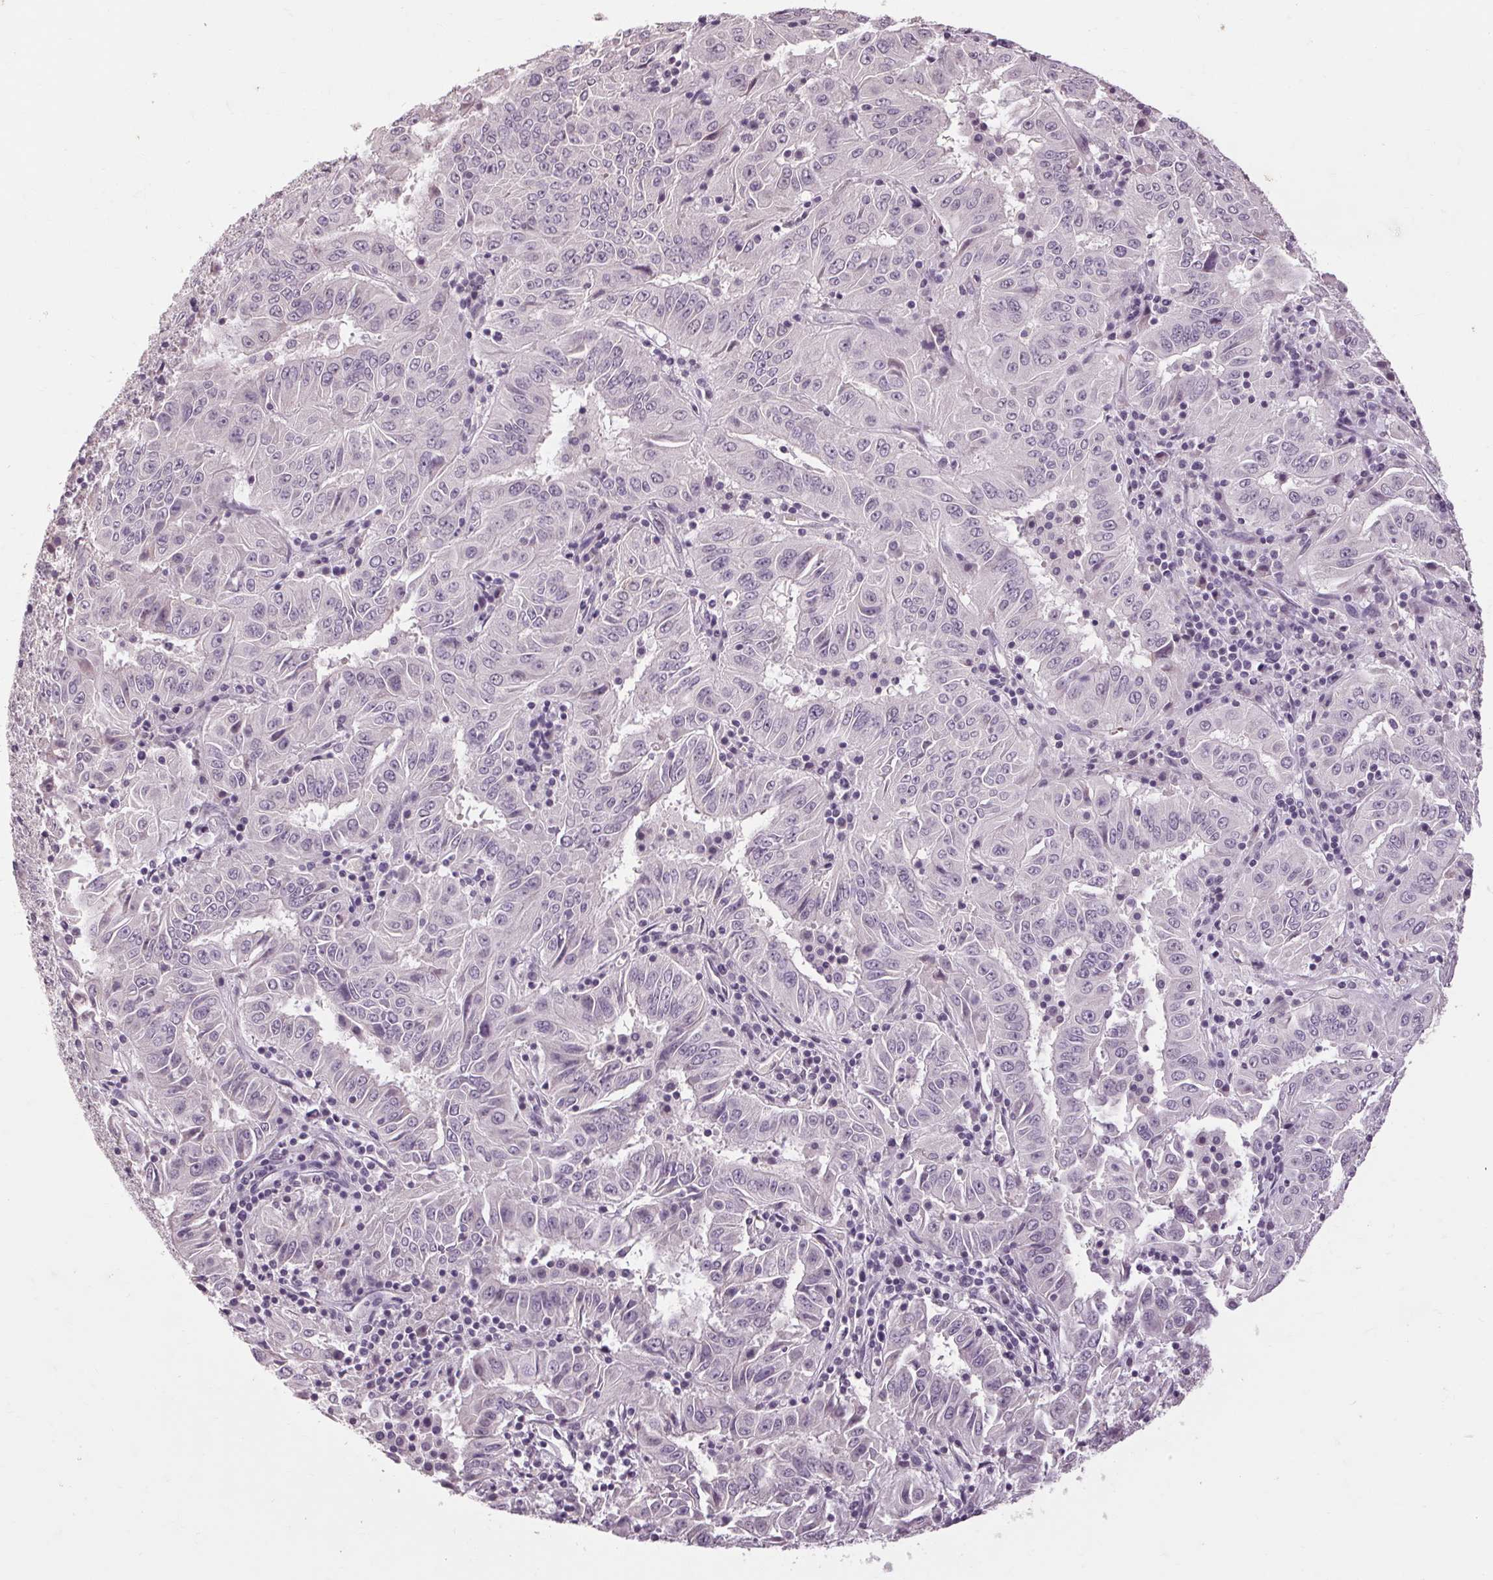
{"staining": {"intensity": "negative", "quantity": "none", "location": "none"}, "tissue": "pancreatic cancer", "cell_type": "Tumor cells", "image_type": "cancer", "snomed": [{"axis": "morphology", "description": "Adenocarcinoma, NOS"}, {"axis": "topography", "description": "Pancreas"}], "caption": "A high-resolution histopathology image shows immunohistochemistry staining of pancreatic cancer (adenocarcinoma), which reveals no significant staining in tumor cells.", "gene": "POMC", "patient": {"sex": "male", "age": 63}}